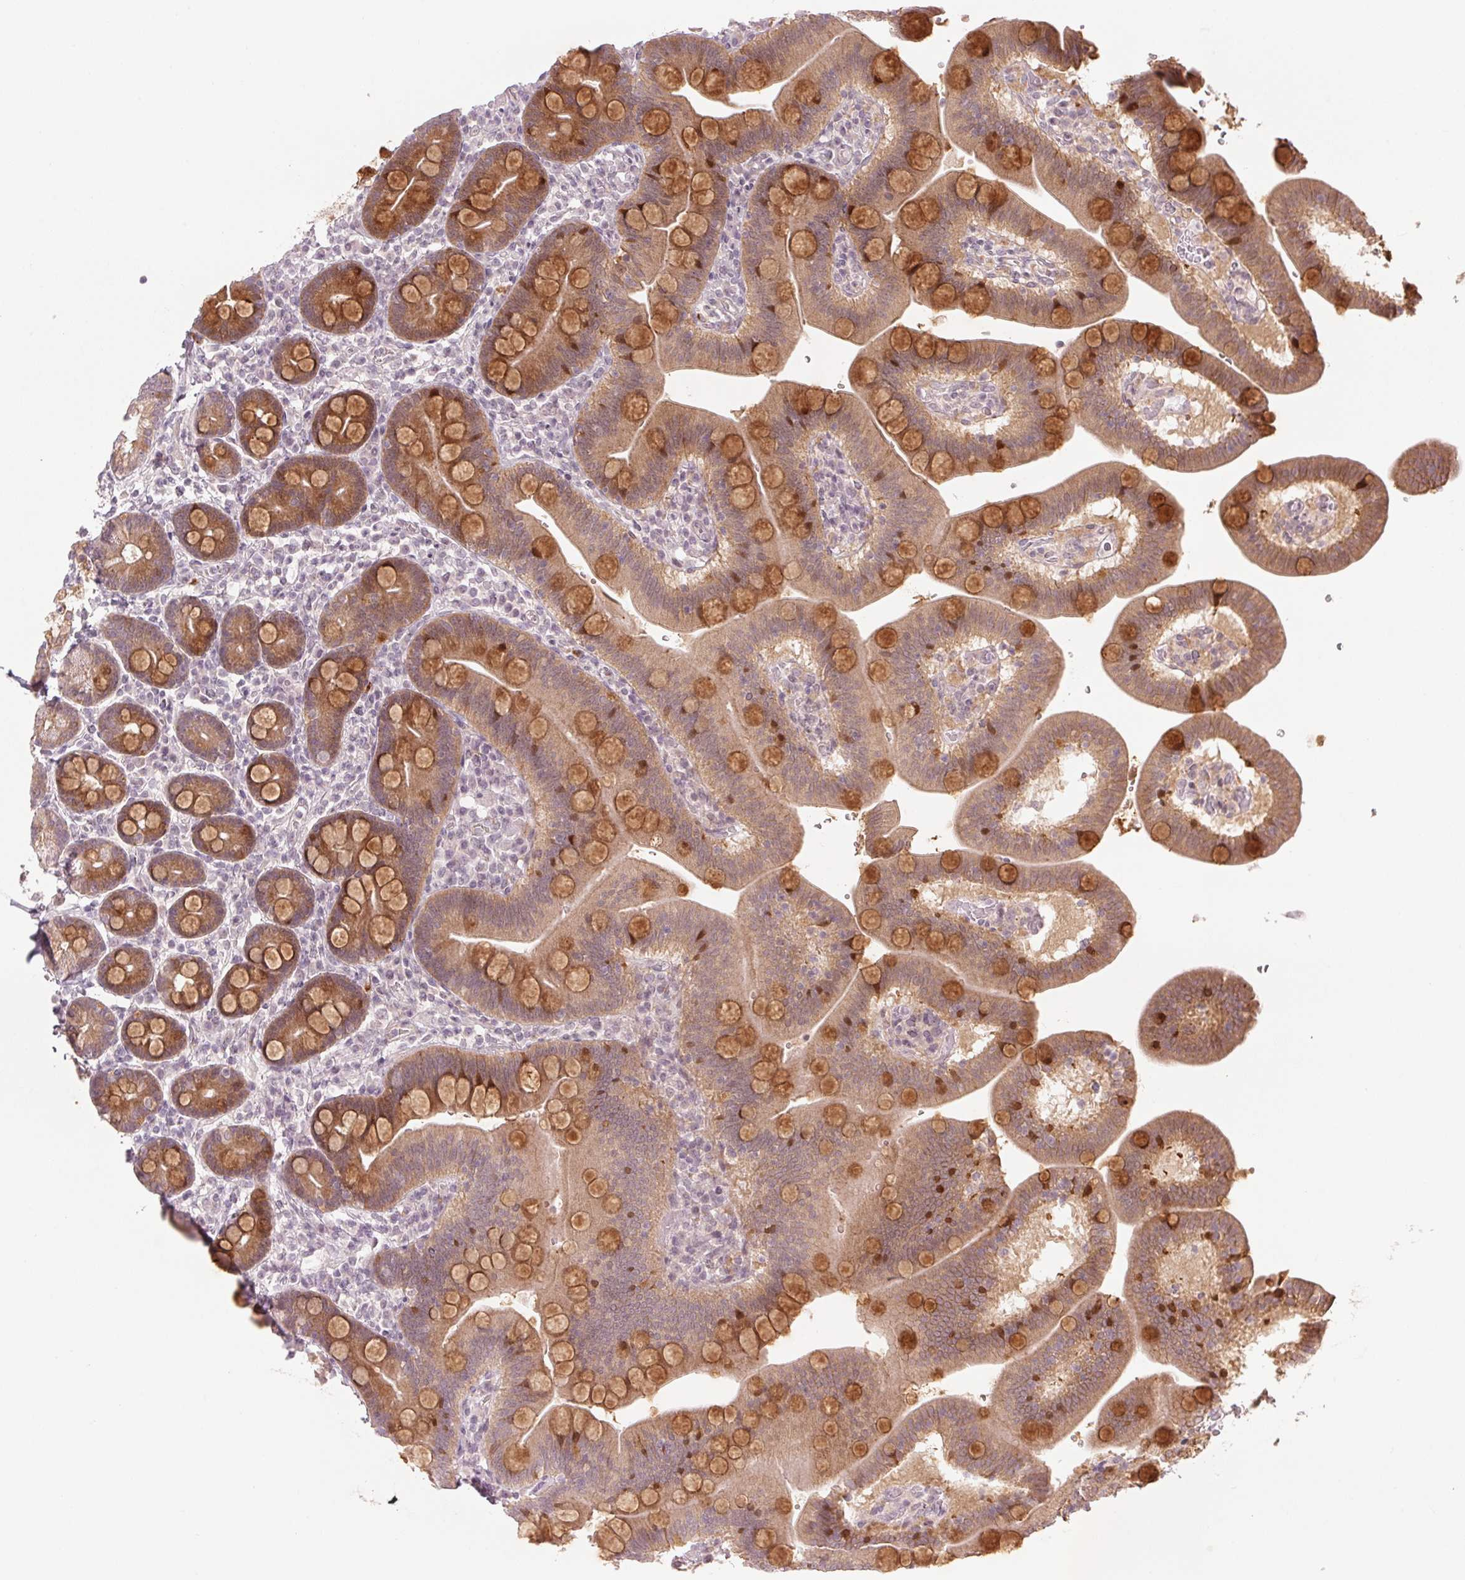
{"staining": {"intensity": "strong", "quantity": "25%-75%", "location": "cytoplasmic/membranous"}, "tissue": "duodenum", "cell_type": "Glandular cells", "image_type": "normal", "snomed": [{"axis": "morphology", "description": "Normal tissue, NOS"}, {"axis": "topography", "description": "Pancreas"}, {"axis": "topography", "description": "Duodenum"}], "caption": "IHC of unremarkable duodenum shows high levels of strong cytoplasmic/membranous positivity in approximately 25%-75% of glandular cells.", "gene": "TMED6", "patient": {"sex": "male", "age": 59}}